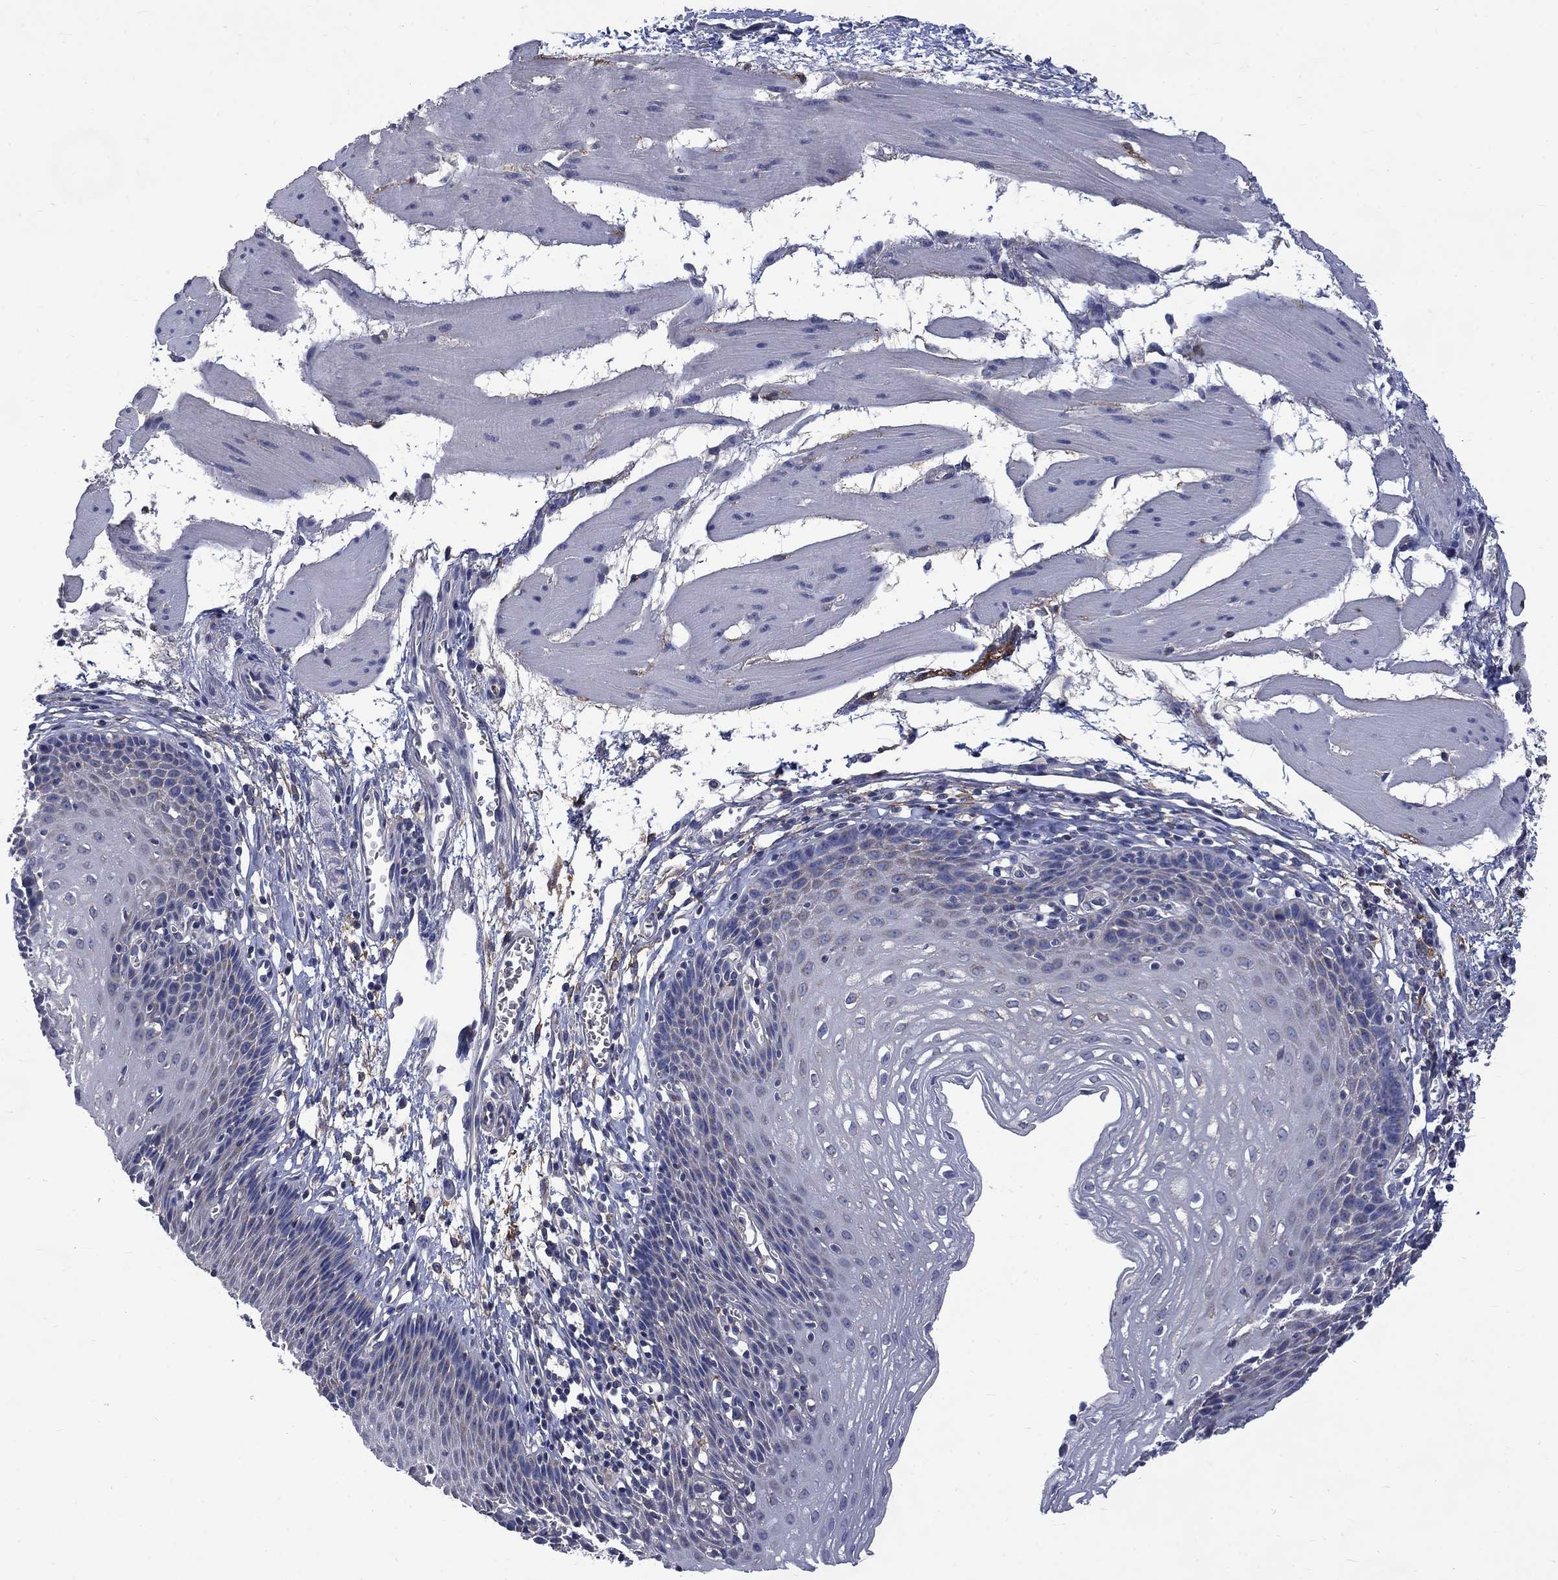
{"staining": {"intensity": "weak", "quantity": "25%-75%", "location": "cytoplasmic/membranous"}, "tissue": "esophagus", "cell_type": "Squamous epithelial cells", "image_type": "normal", "snomed": [{"axis": "morphology", "description": "Normal tissue, NOS"}, {"axis": "topography", "description": "Esophagus"}], "caption": "Immunohistochemical staining of normal human esophagus exhibits 25%-75% levels of weak cytoplasmic/membranous protein expression in about 25%-75% of squamous epithelial cells. Nuclei are stained in blue.", "gene": "HSPA12A", "patient": {"sex": "female", "age": 64}}